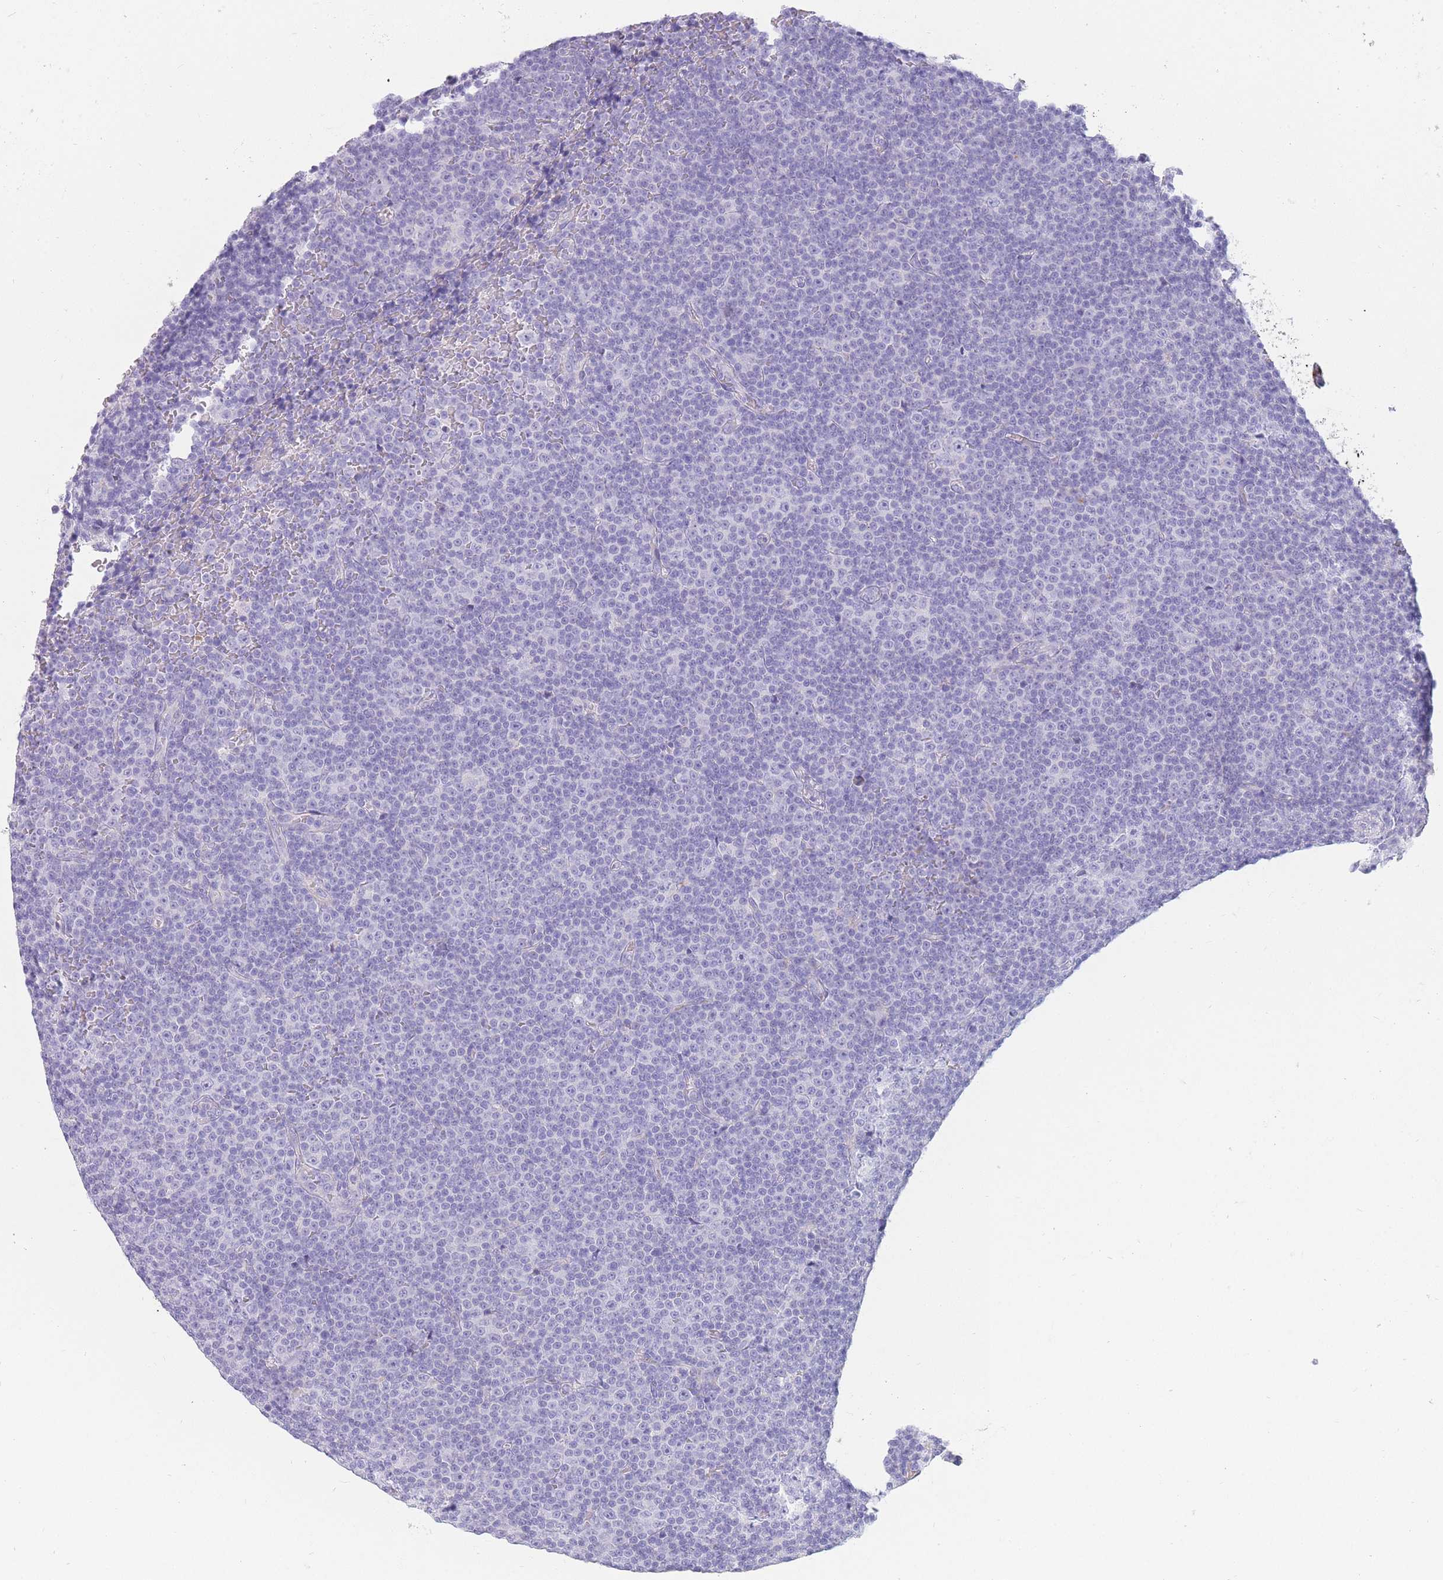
{"staining": {"intensity": "negative", "quantity": "none", "location": "none"}, "tissue": "lymphoma", "cell_type": "Tumor cells", "image_type": "cancer", "snomed": [{"axis": "morphology", "description": "Malignant lymphoma, non-Hodgkin's type, Low grade"}, {"axis": "topography", "description": "Lymph node"}], "caption": "Lymphoma stained for a protein using immunohistochemistry reveals no expression tumor cells.", "gene": "UPK1A", "patient": {"sex": "female", "age": 67}}